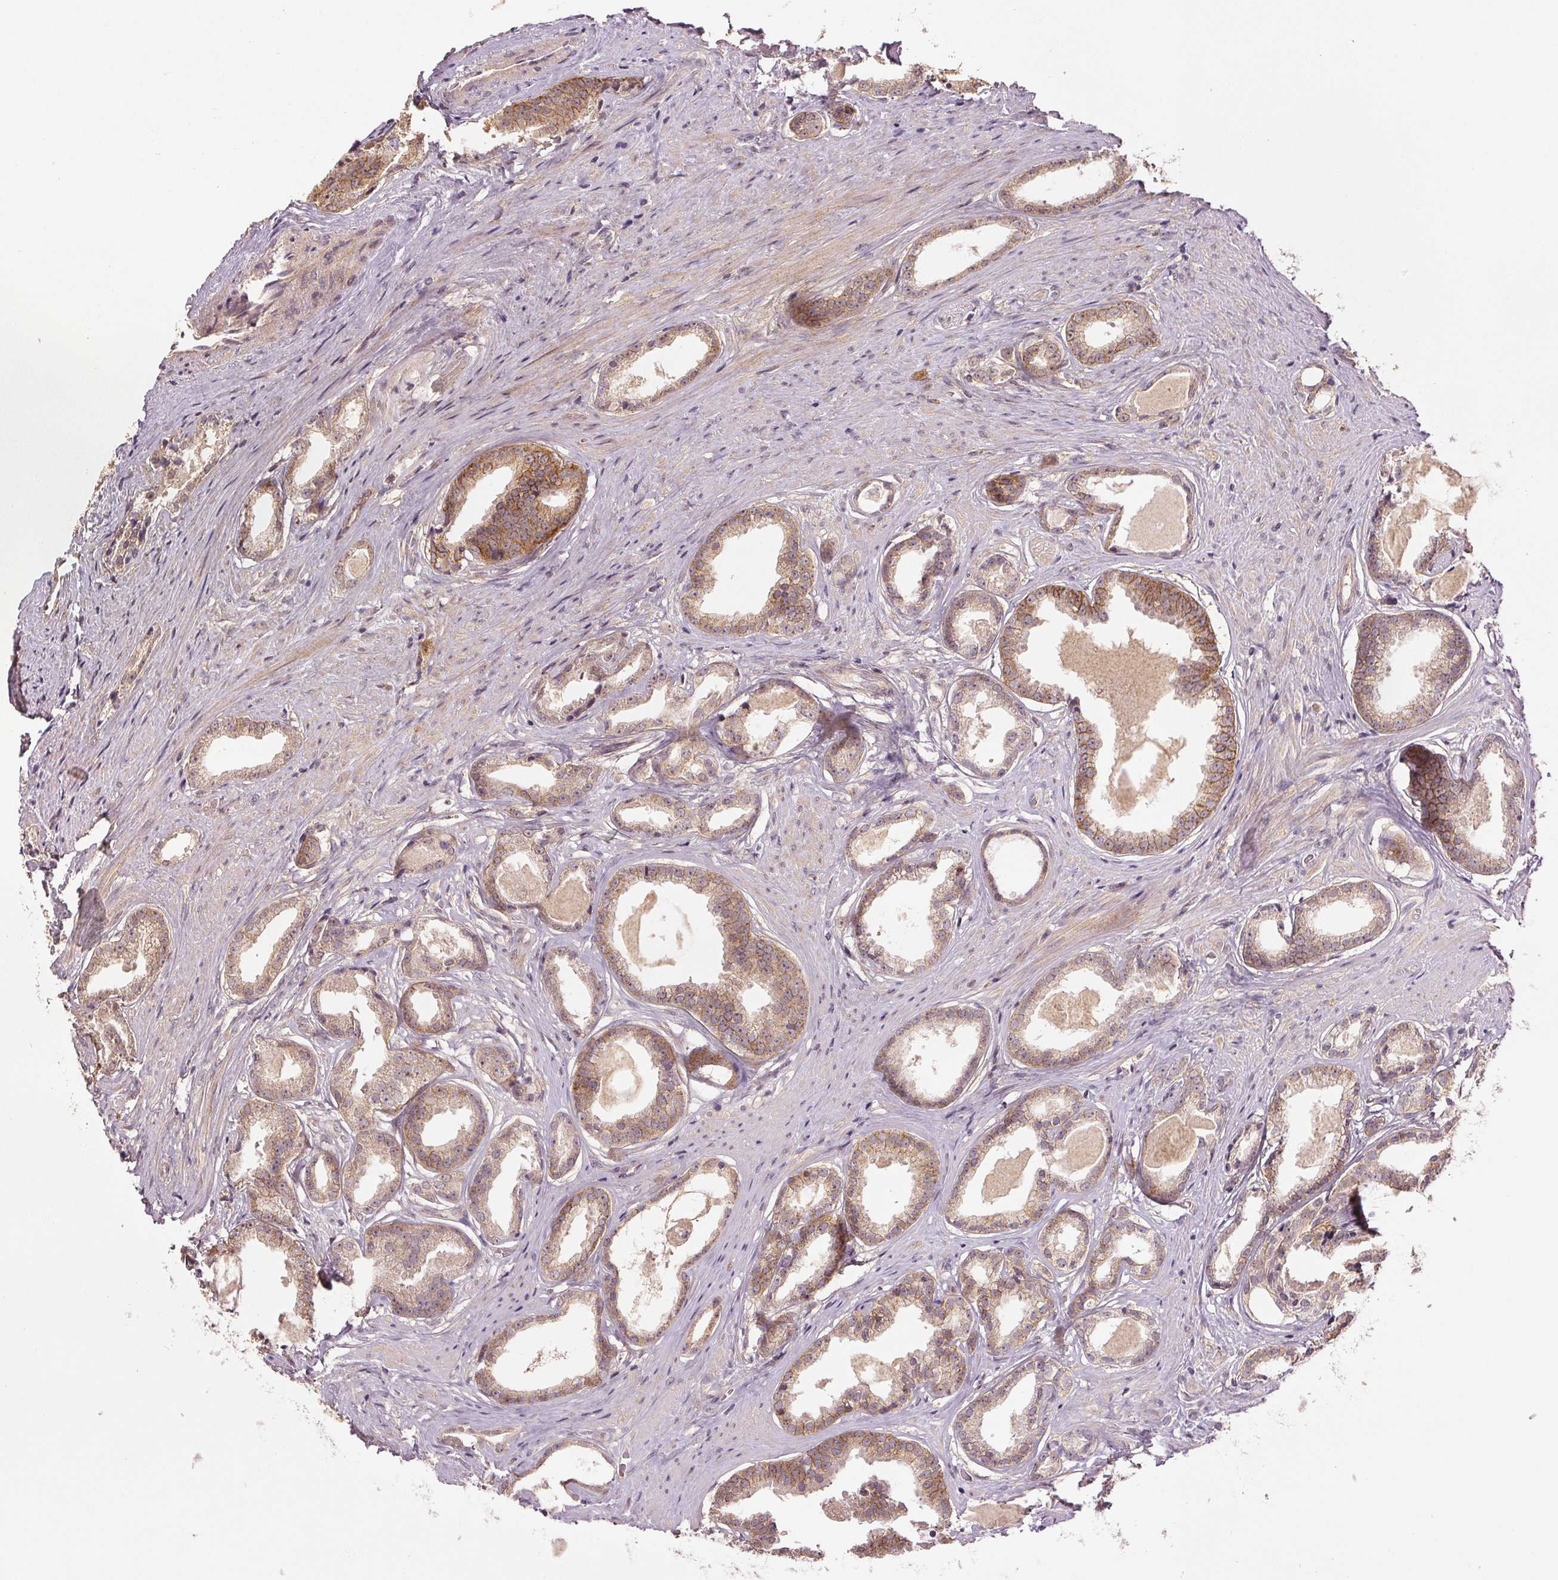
{"staining": {"intensity": "moderate", "quantity": "25%-75%", "location": "cytoplasmic/membranous"}, "tissue": "prostate cancer", "cell_type": "Tumor cells", "image_type": "cancer", "snomed": [{"axis": "morphology", "description": "Adenocarcinoma, Low grade"}, {"axis": "topography", "description": "Prostate"}], "caption": "High-magnification brightfield microscopy of prostate cancer stained with DAB (brown) and counterstained with hematoxylin (blue). tumor cells exhibit moderate cytoplasmic/membranous positivity is present in about25%-75% of cells.", "gene": "EPHB3", "patient": {"sex": "male", "age": 65}}